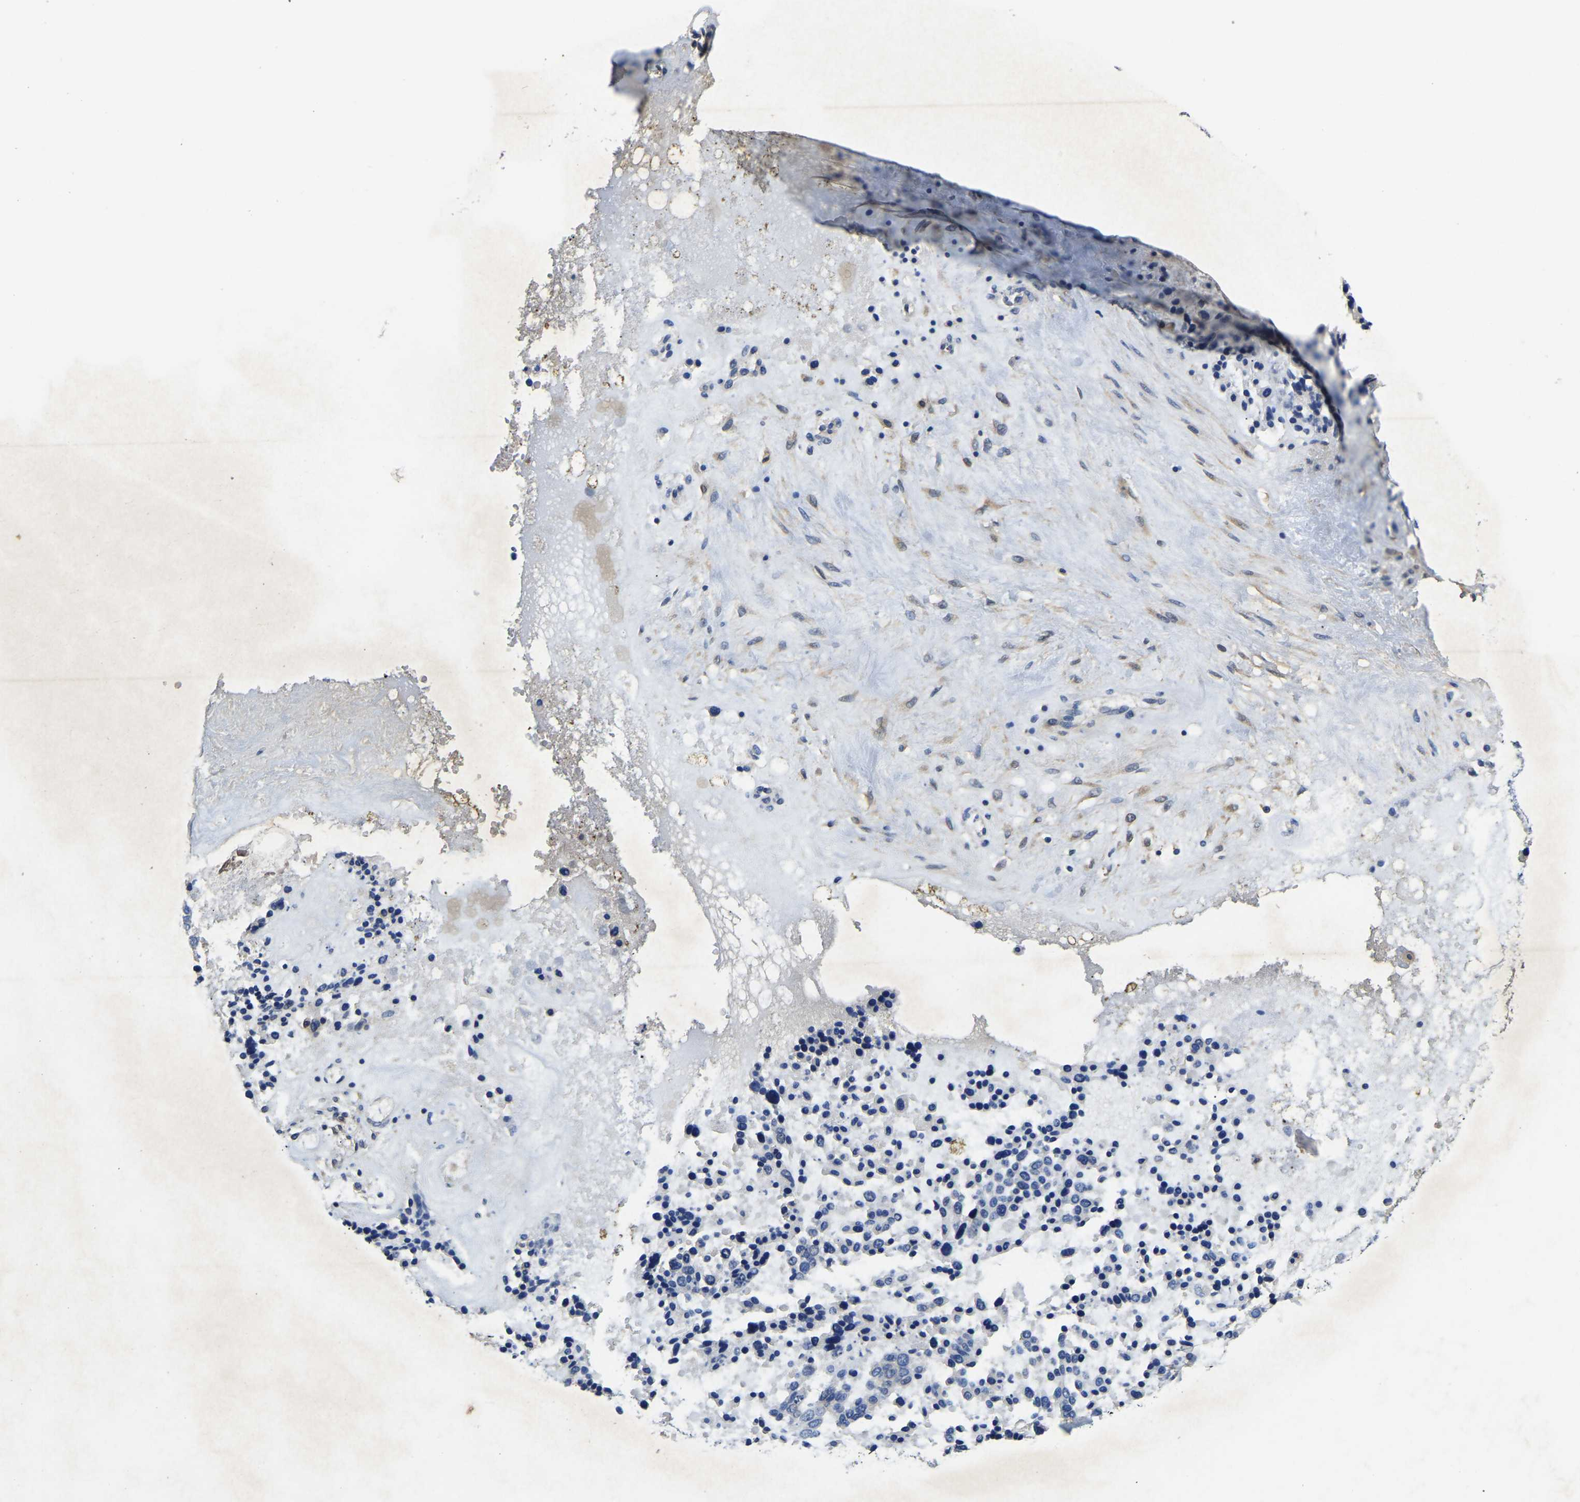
{"staining": {"intensity": "negative", "quantity": "none", "location": "none"}, "tissue": "ovarian cancer", "cell_type": "Tumor cells", "image_type": "cancer", "snomed": [{"axis": "morphology", "description": "Cystadenocarcinoma, serous, NOS"}, {"axis": "topography", "description": "Ovary"}], "caption": "Ovarian cancer (serous cystadenocarcinoma) was stained to show a protein in brown. There is no significant expression in tumor cells. (DAB IHC, high magnification).", "gene": "STAT2", "patient": {"sex": "female", "age": 44}}